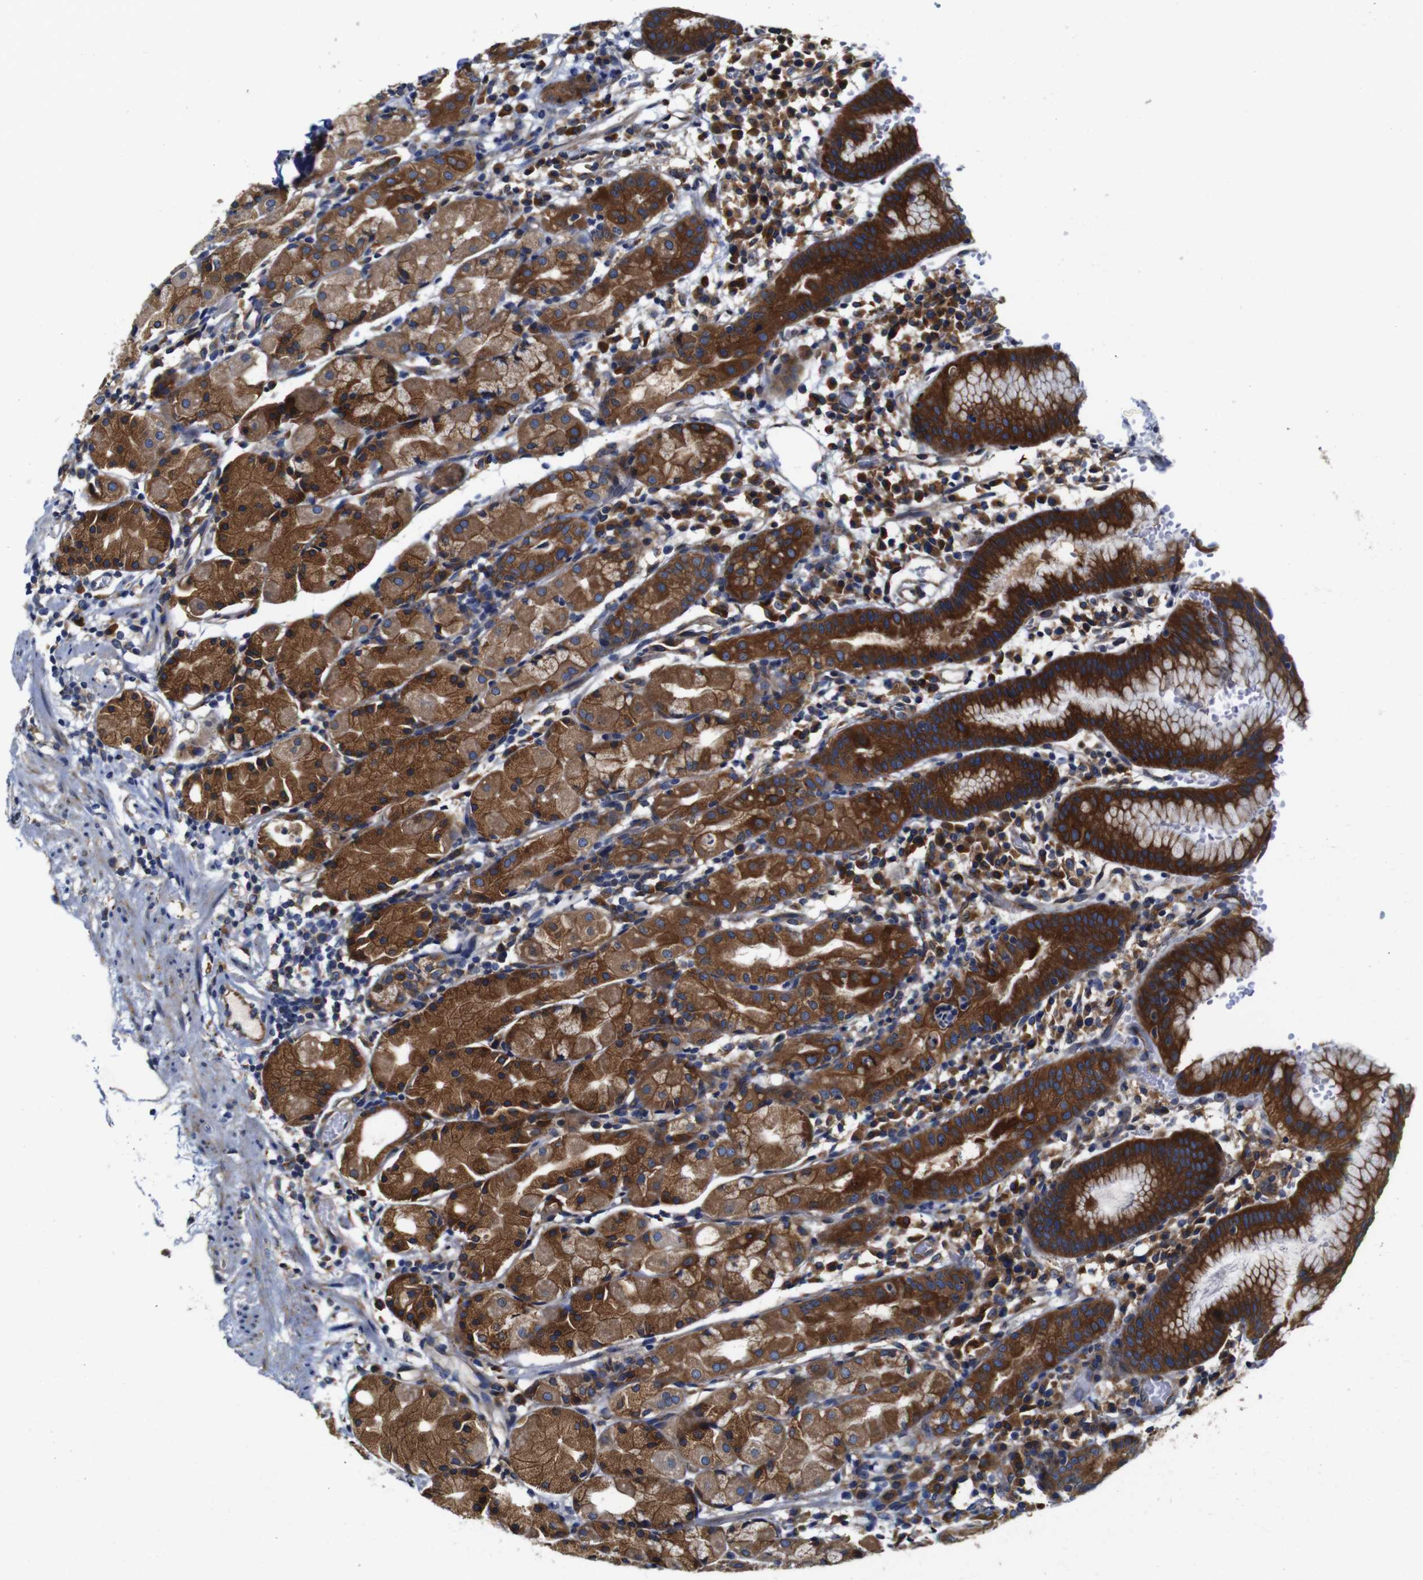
{"staining": {"intensity": "strong", "quantity": ">75%", "location": "cytoplasmic/membranous"}, "tissue": "stomach", "cell_type": "Glandular cells", "image_type": "normal", "snomed": [{"axis": "morphology", "description": "Normal tissue, NOS"}, {"axis": "topography", "description": "Stomach"}, {"axis": "topography", "description": "Stomach, lower"}], "caption": "Immunohistochemistry (IHC) micrograph of unremarkable stomach stained for a protein (brown), which exhibits high levels of strong cytoplasmic/membranous staining in about >75% of glandular cells.", "gene": "CLCC1", "patient": {"sex": "female", "age": 75}}